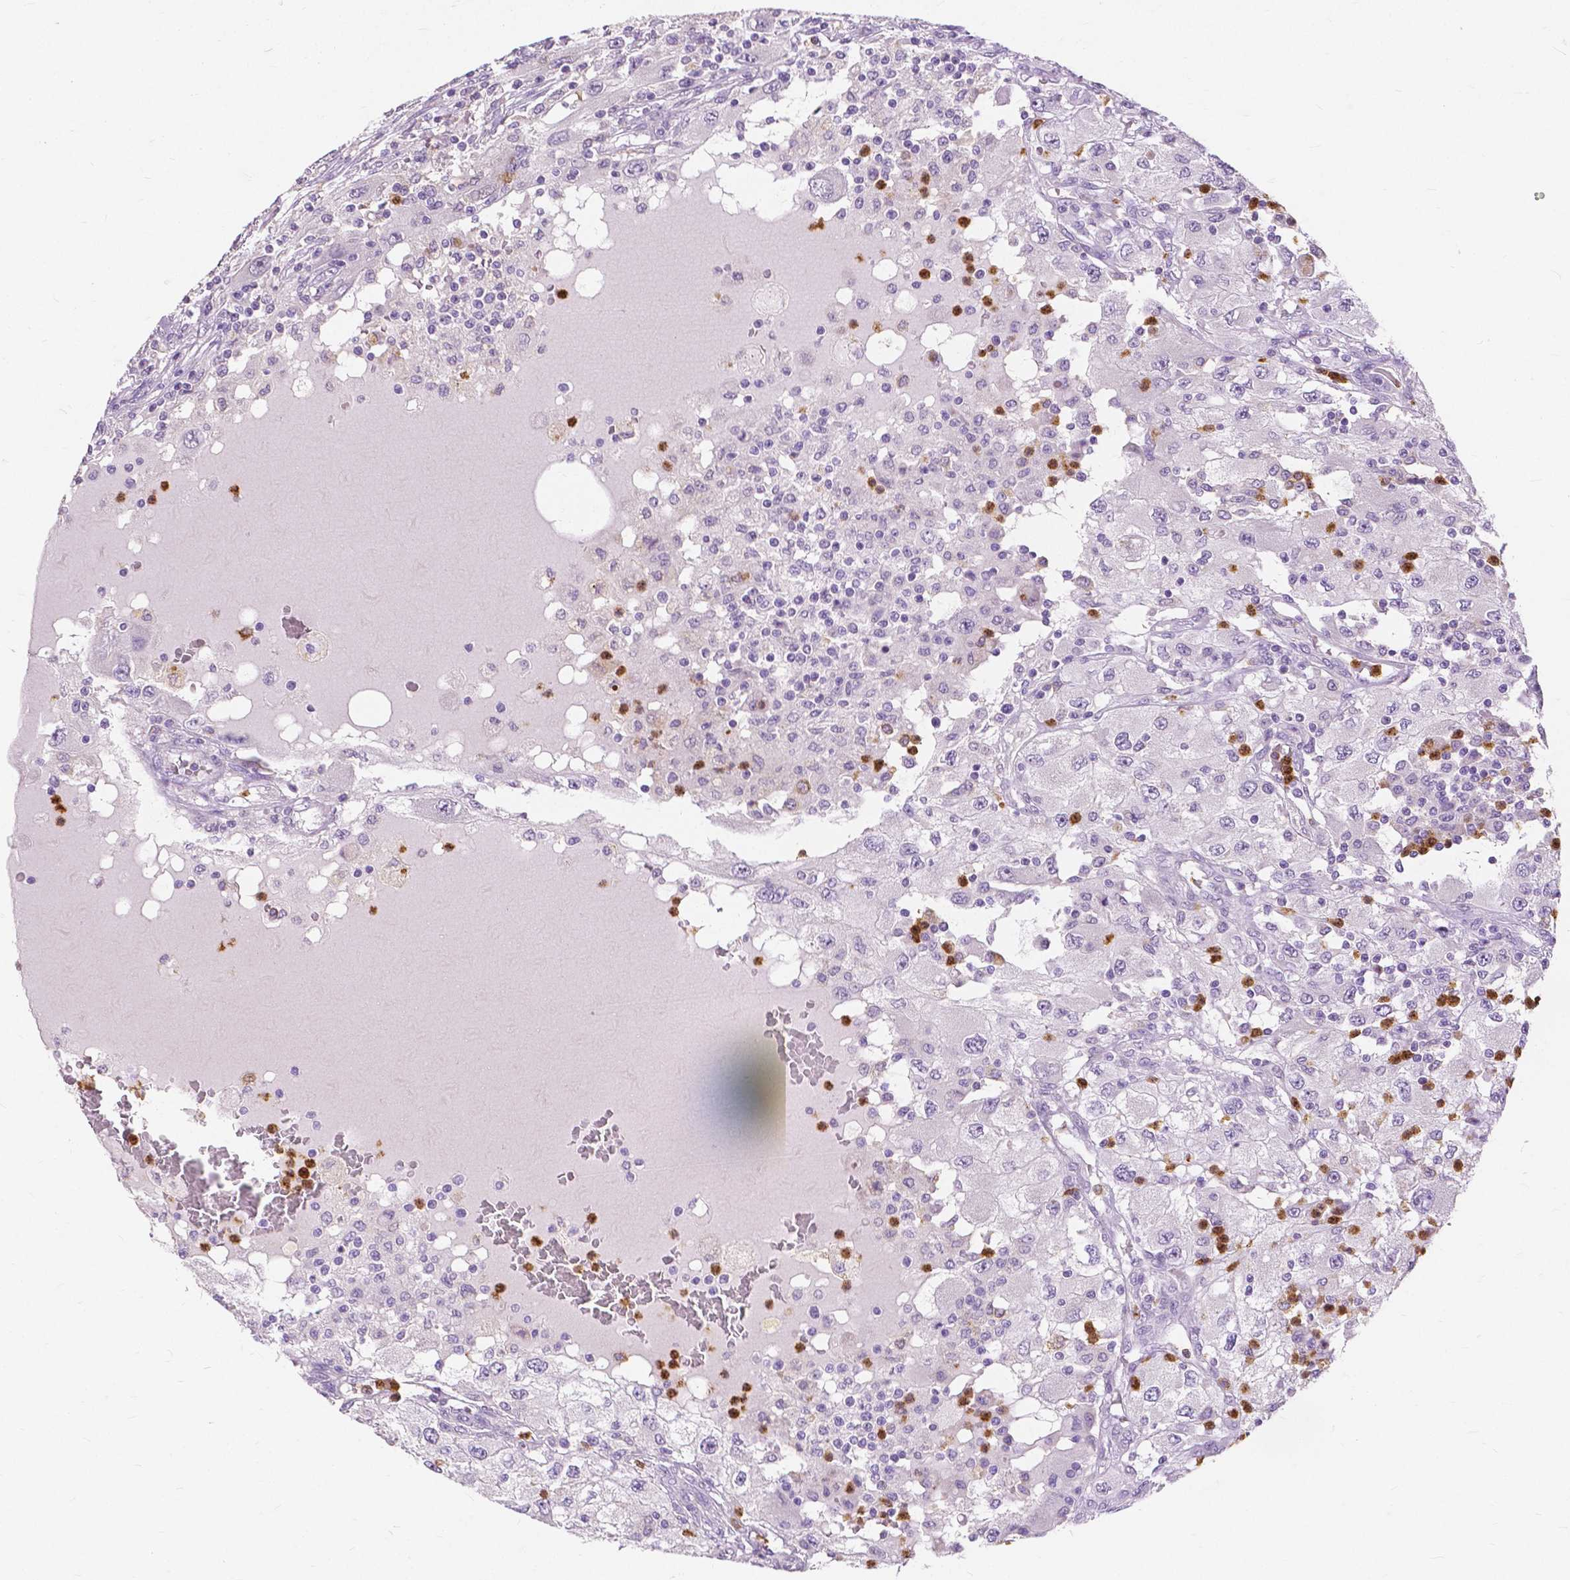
{"staining": {"intensity": "negative", "quantity": "none", "location": "none"}, "tissue": "renal cancer", "cell_type": "Tumor cells", "image_type": "cancer", "snomed": [{"axis": "morphology", "description": "Adenocarcinoma, NOS"}, {"axis": "topography", "description": "Kidney"}], "caption": "An image of renal adenocarcinoma stained for a protein shows no brown staining in tumor cells. The staining is performed using DAB brown chromogen with nuclei counter-stained in using hematoxylin.", "gene": "CXCR2", "patient": {"sex": "female", "age": 67}}